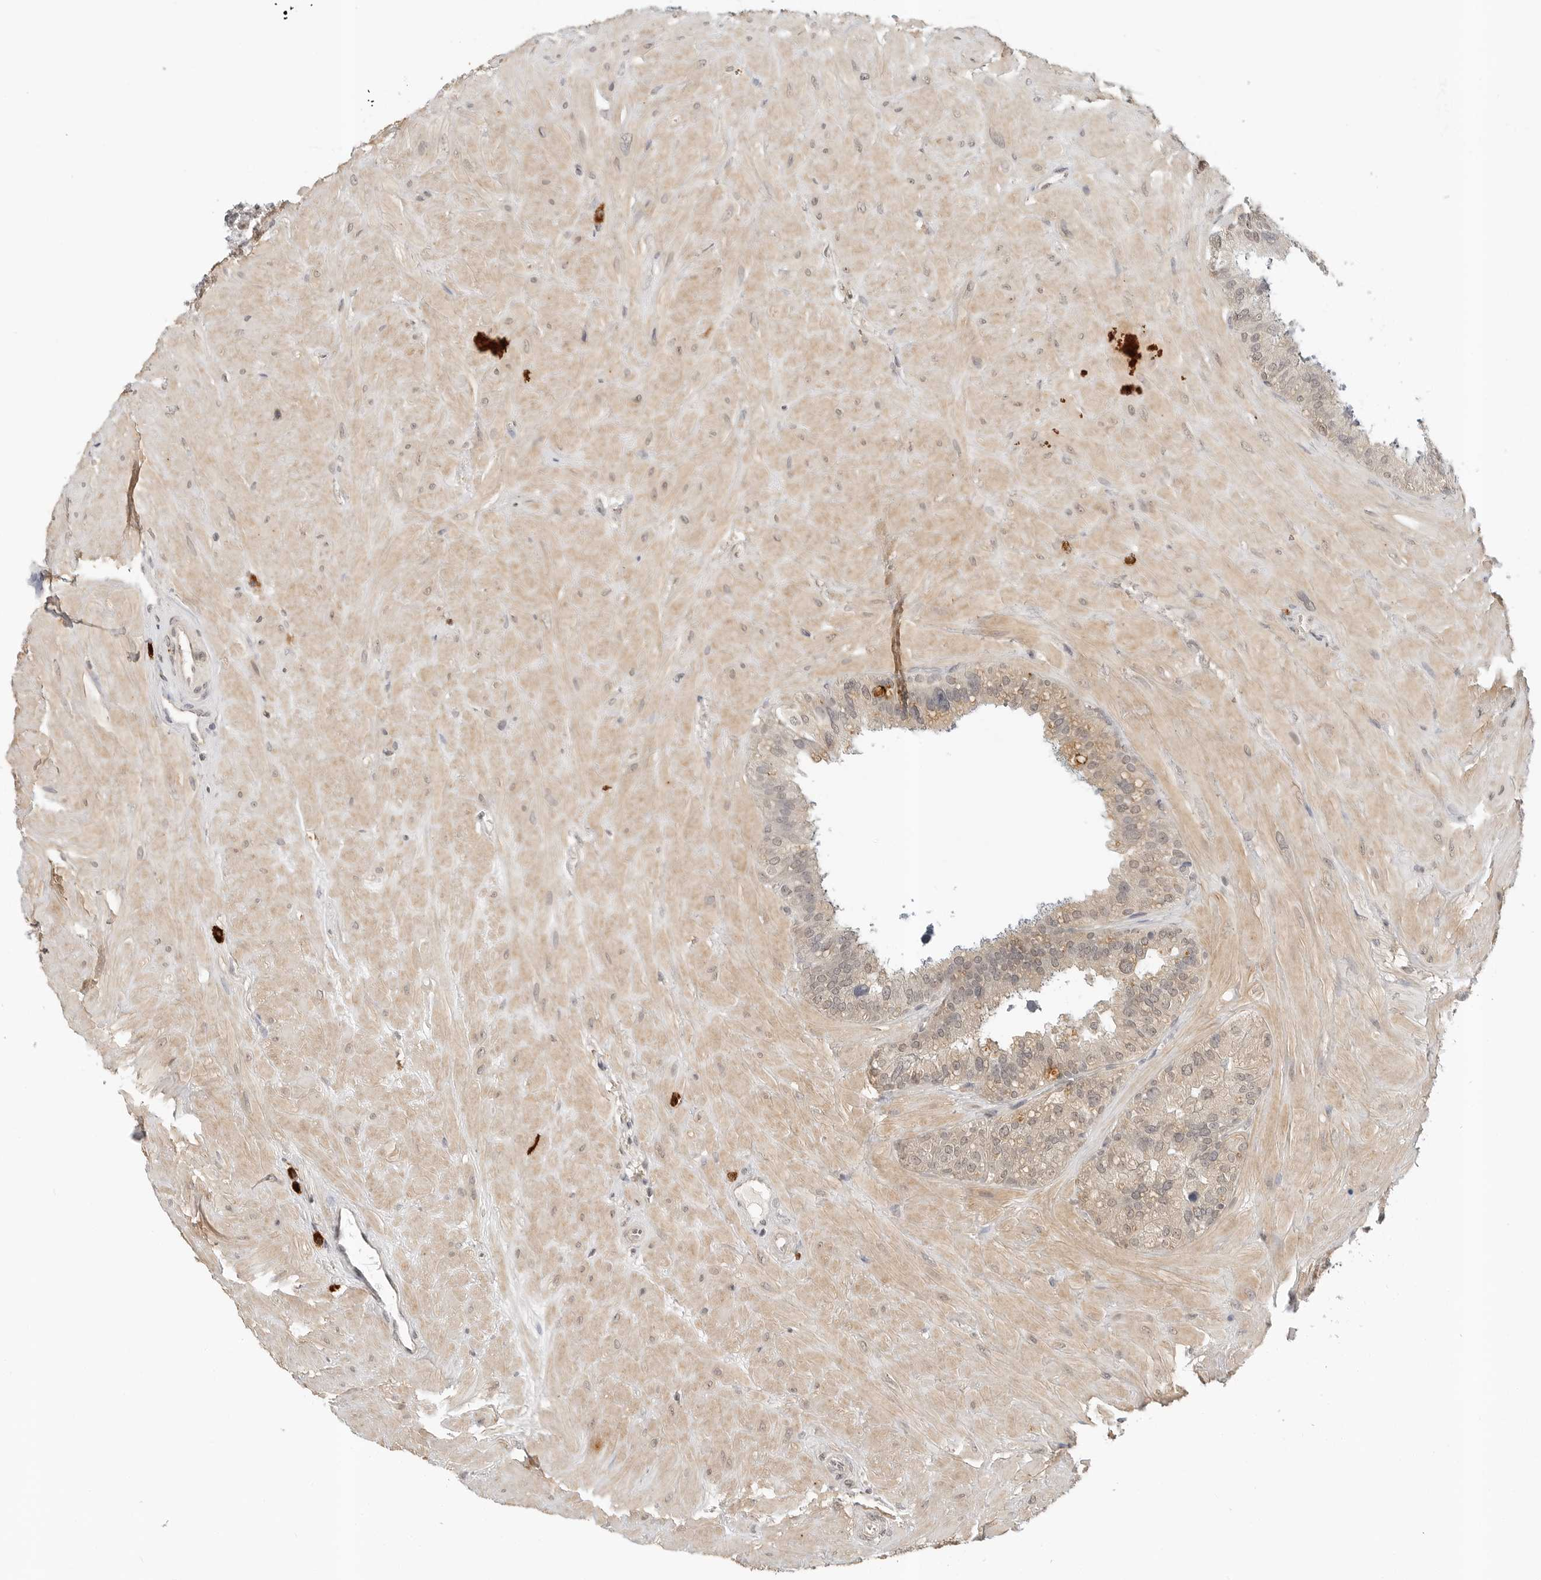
{"staining": {"intensity": "weak", "quantity": "<25%", "location": "cytoplasmic/membranous"}, "tissue": "seminal vesicle", "cell_type": "Glandular cells", "image_type": "normal", "snomed": [{"axis": "morphology", "description": "Normal tissue, NOS"}, {"axis": "topography", "description": "Prostate"}, {"axis": "topography", "description": "Seminal veicle"}], "caption": "Immunohistochemical staining of benign human seminal vesicle shows no significant positivity in glandular cells. (Immunohistochemistry, brightfield microscopy, high magnification).", "gene": "IL24", "patient": {"sex": "male", "age": 51}}